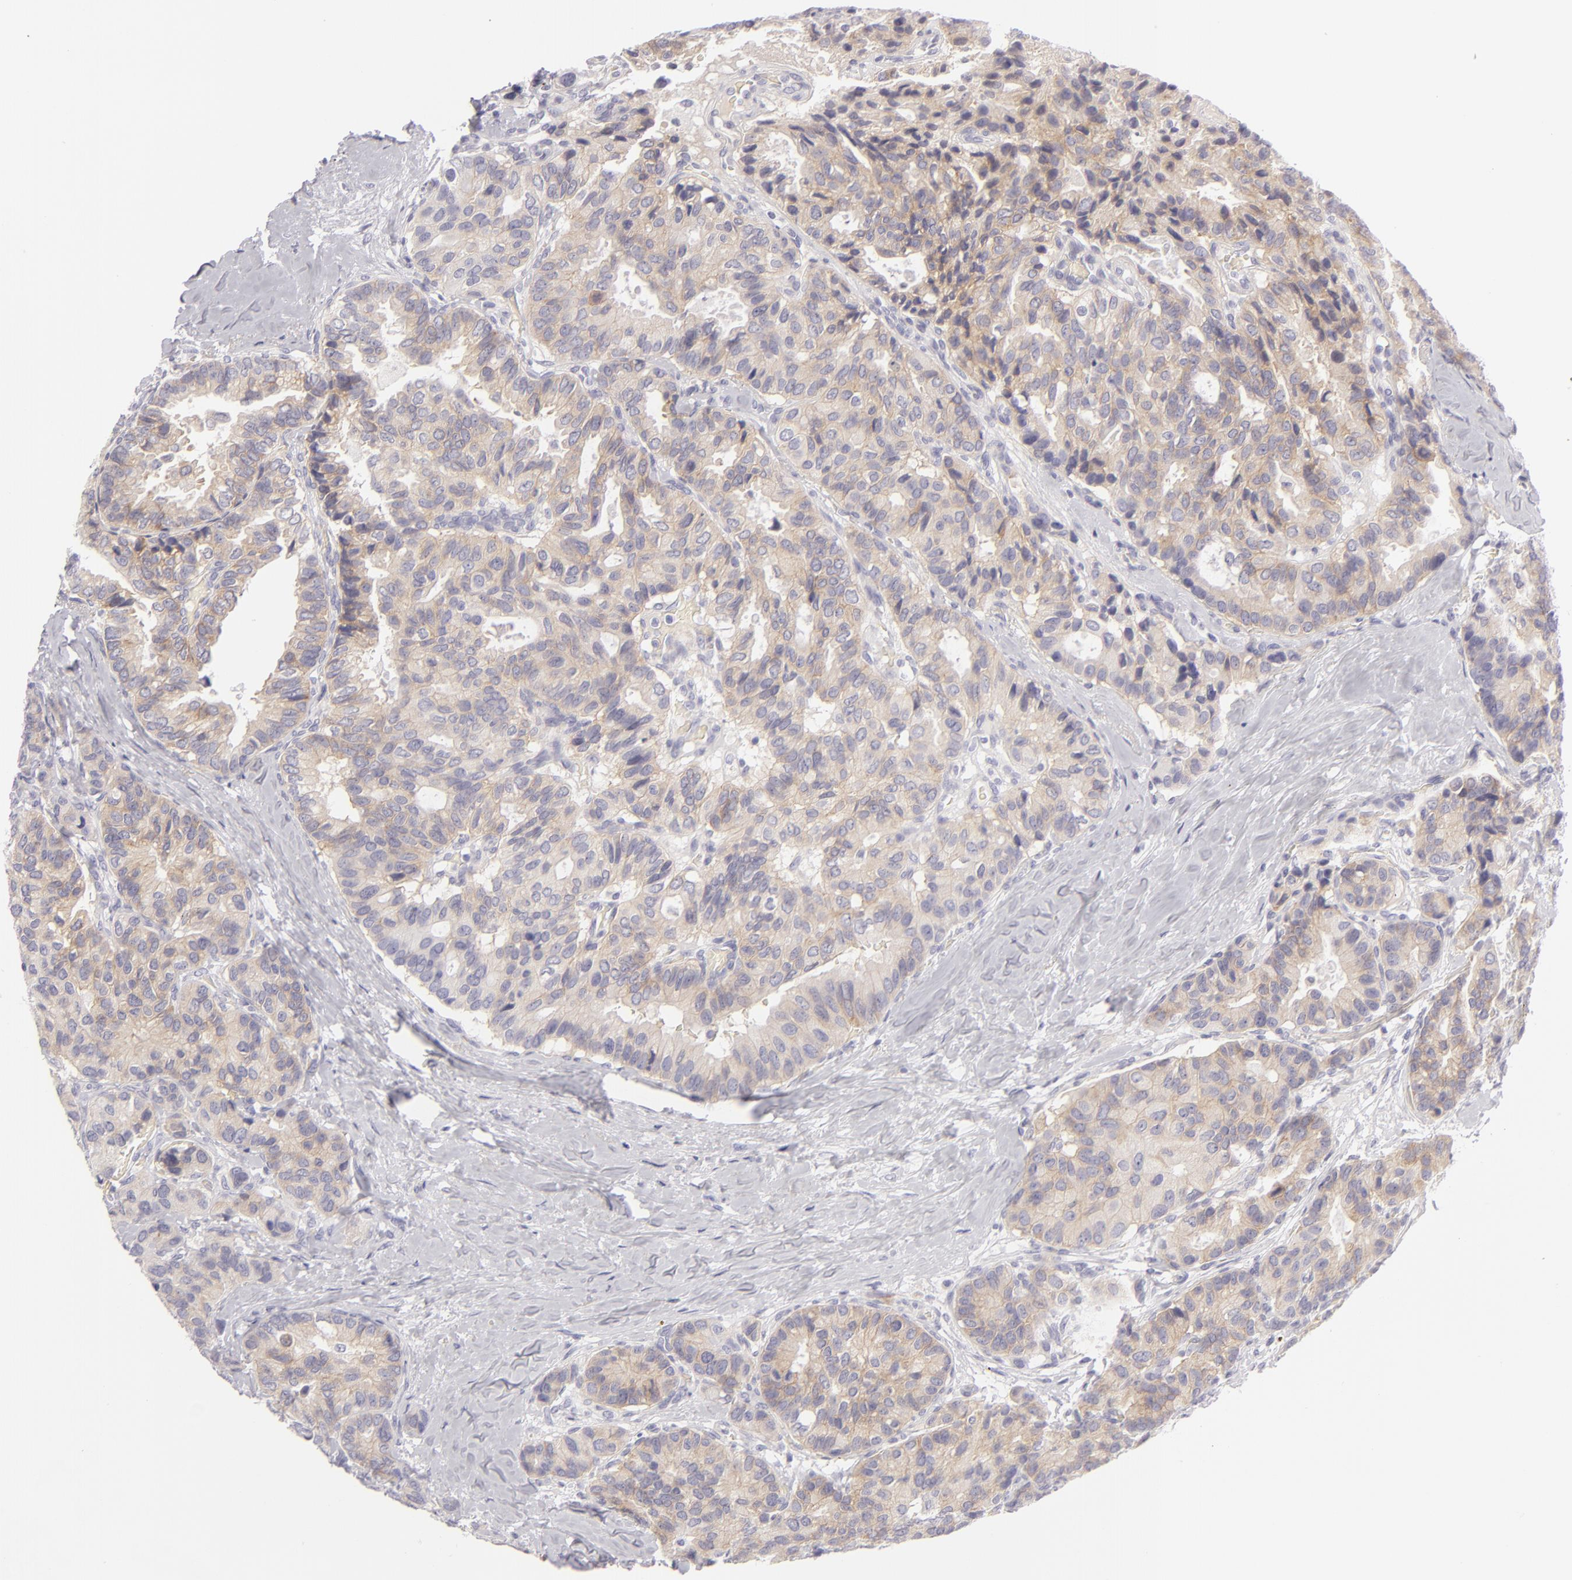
{"staining": {"intensity": "weak", "quantity": "25%-75%", "location": "cytoplasmic/membranous"}, "tissue": "breast cancer", "cell_type": "Tumor cells", "image_type": "cancer", "snomed": [{"axis": "morphology", "description": "Duct carcinoma"}, {"axis": "topography", "description": "Breast"}], "caption": "Brown immunohistochemical staining in infiltrating ductal carcinoma (breast) shows weak cytoplasmic/membranous expression in approximately 25%-75% of tumor cells.", "gene": "DLG4", "patient": {"sex": "female", "age": 69}}